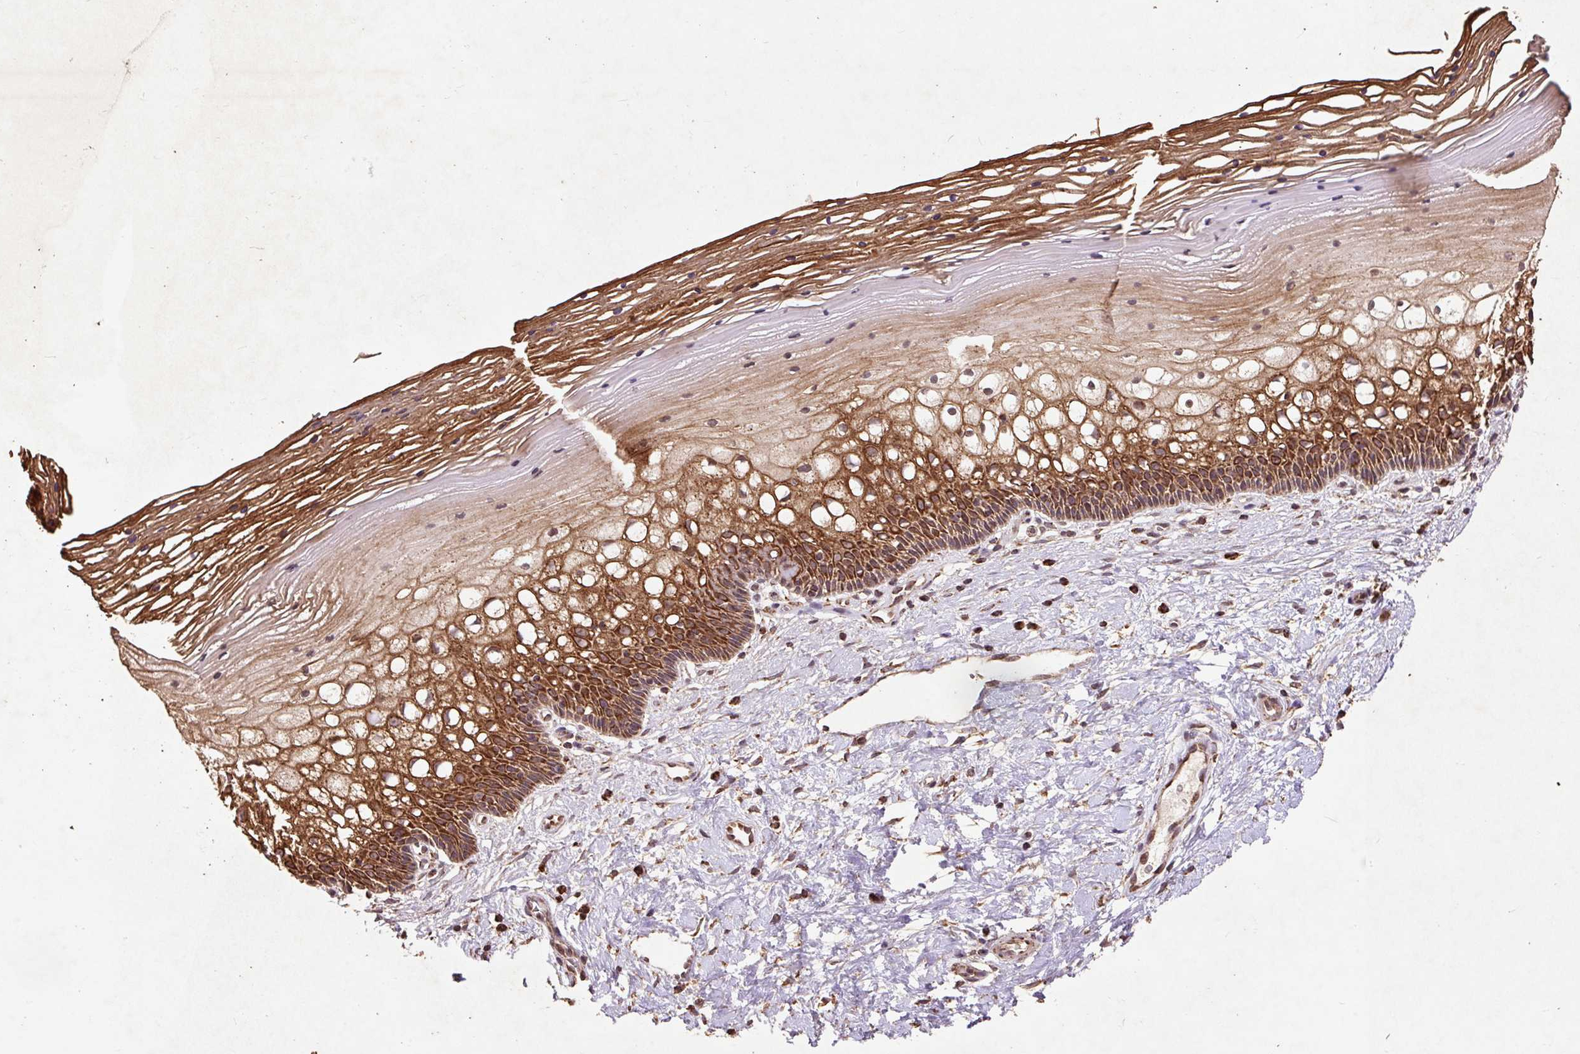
{"staining": {"intensity": "strong", "quantity": ">75%", "location": "cytoplasmic/membranous"}, "tissue": "cervix", "cell_type": "Glandular cells", "image_type": "normal", "snomed": [{"axis": "morphology", "description": "Normal tissue, NOS"}, {"axis": "topography", "description": "Cervix"}], "caption": "Benign cervix was stained to show a protein in brown. There is high levels of strong cytoplasmic/membranous expression in approximately >75% of glandular cells. (brown staining indicates protein expression, while blue staining denotes nuclei).", "gene": "ATP5F1A", "patient": {"sex": "female", "age": 36}}